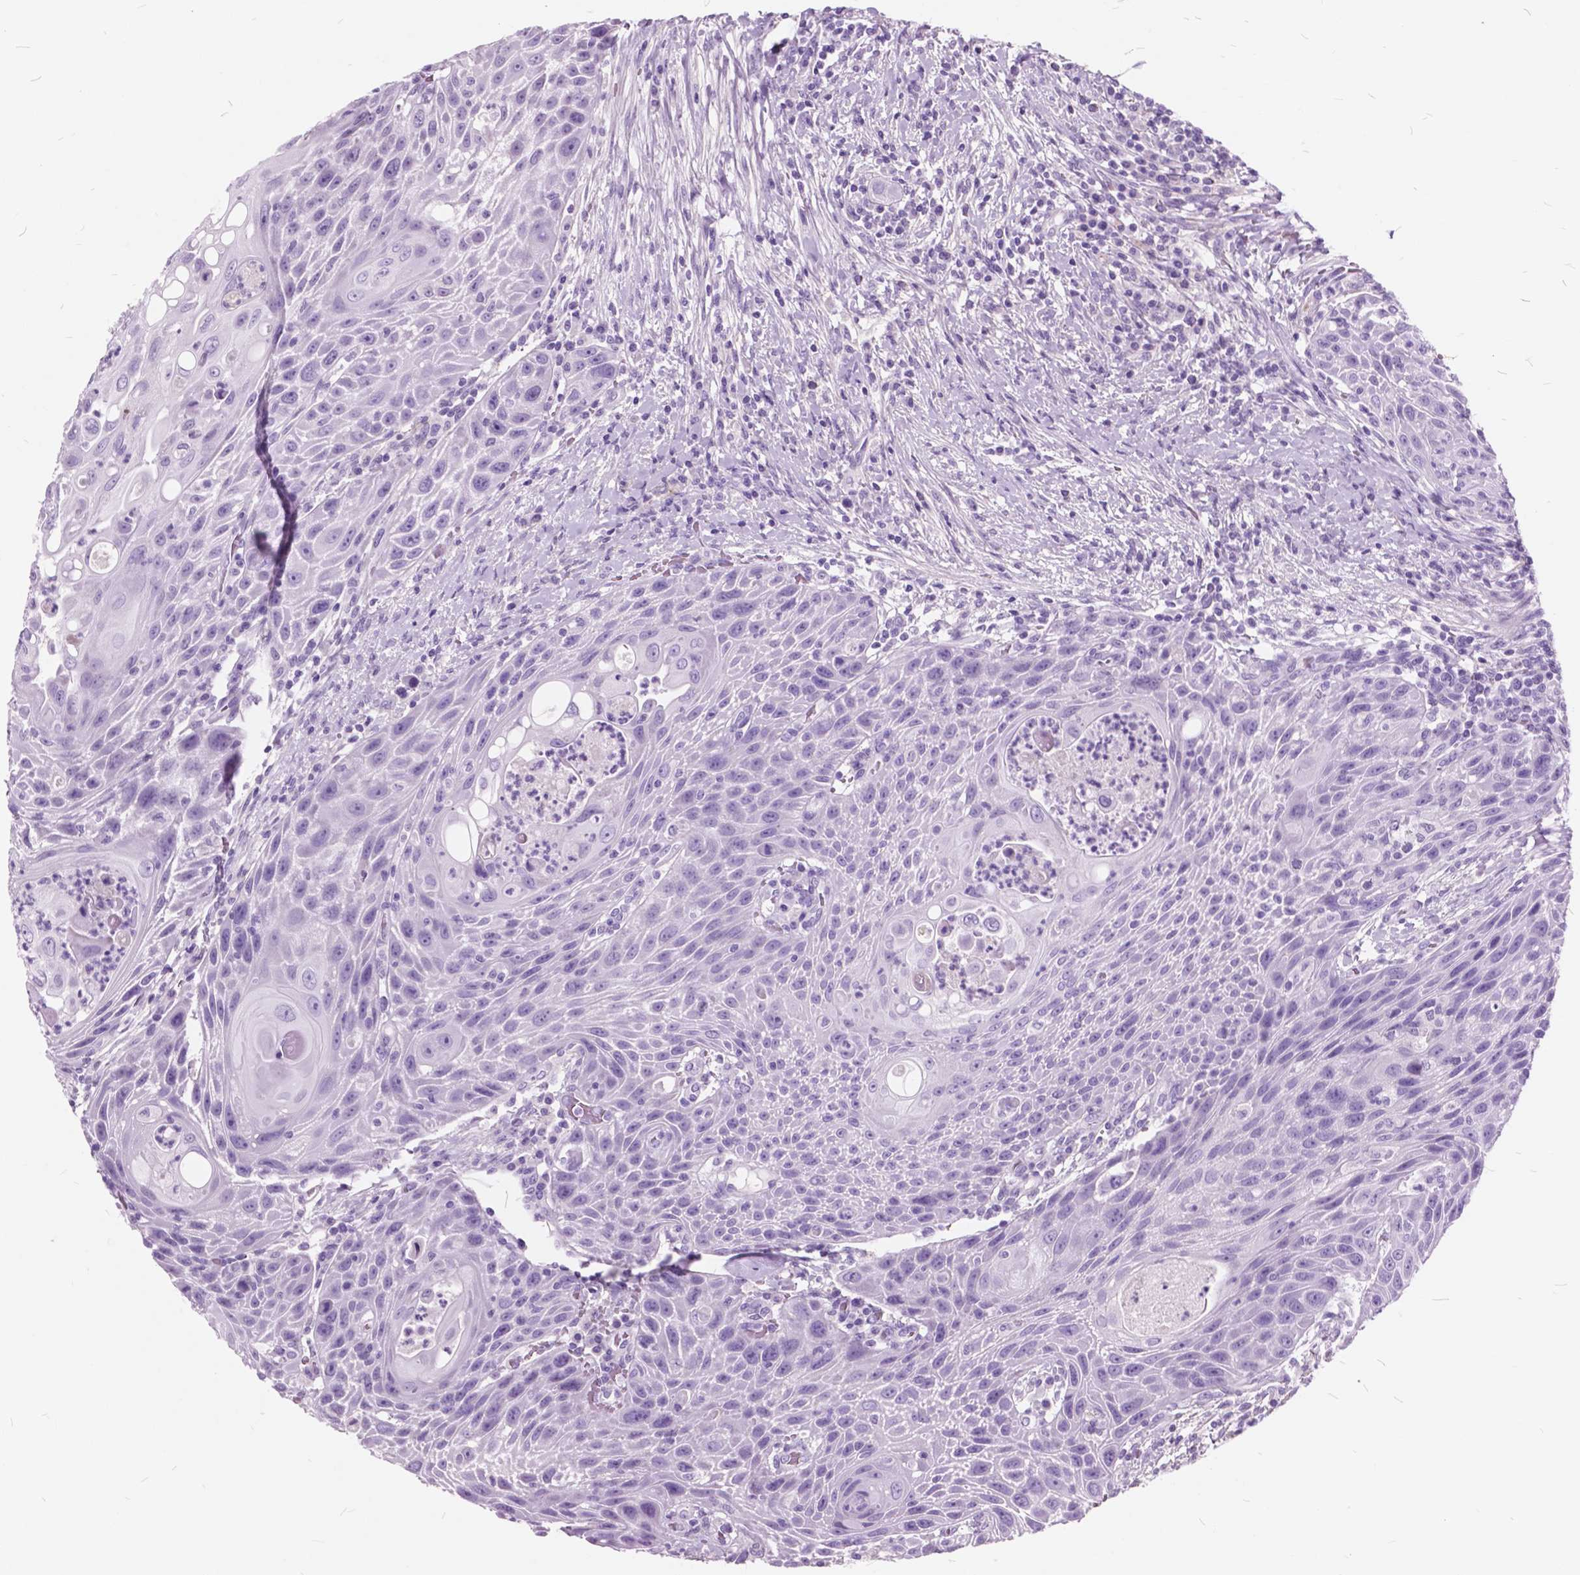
{"staining": {"intensity": "negative", "quantity": "none", "location": "none"}, "tissue": "head and neck cancer", "cell_type": "Tumor cells", "image_type": "cancer", "snomed": [{"axis": "morphology", "description": "Squamous cell carcinoma, NOS"}, {"axis": "topography", "description": "Head-Neck"}], "caption": "The immunohistochemistry micrograph has no significant expression in tumor cells of squamous cell carcinoma (head and neck) tissue.", "gene": "GDF9", "patient": {"sex": "male", "age": 69}}